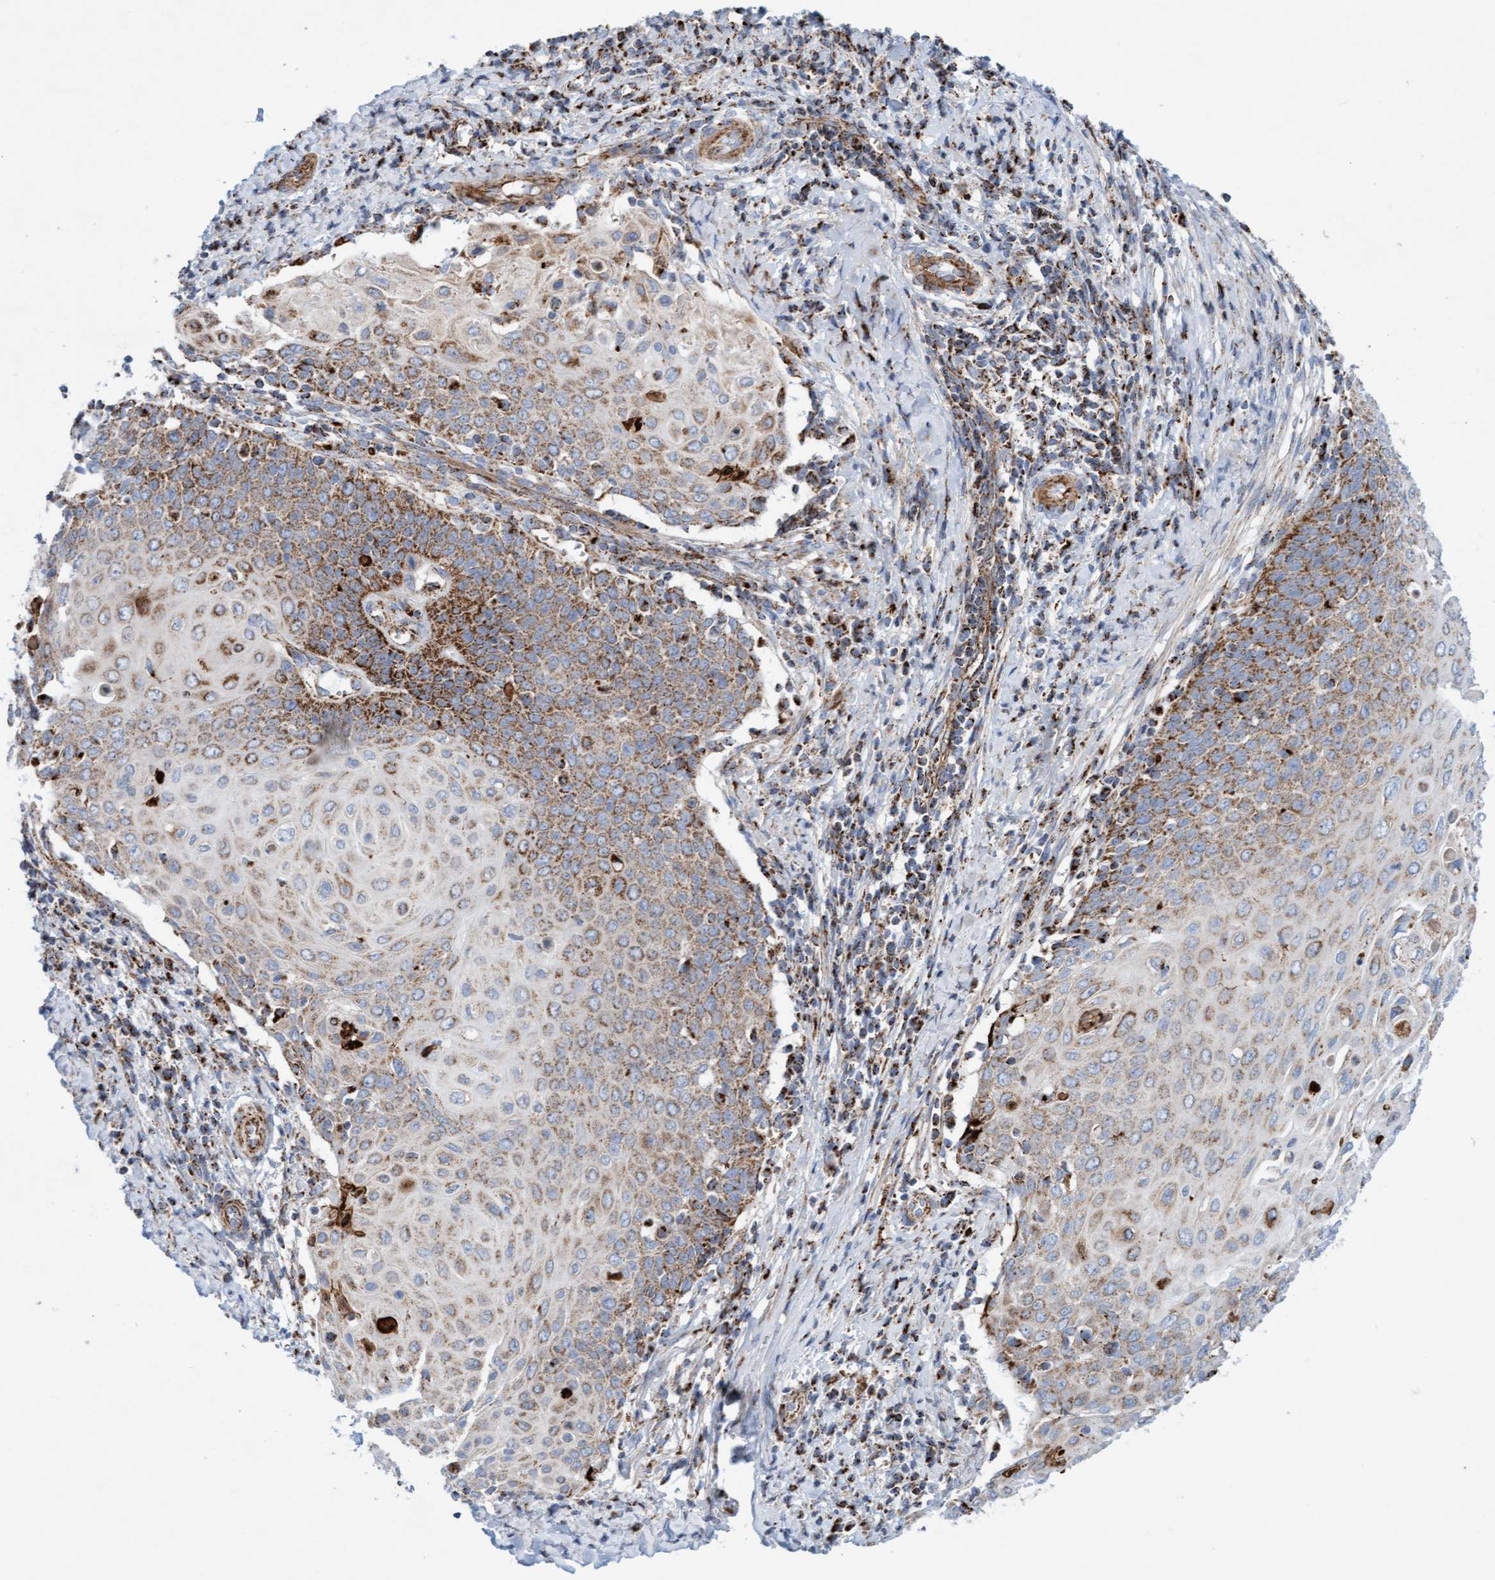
{"staining": {"intensity": "moderate", "quantity": ">75%", "location": "cytoplasmic/membranous"}, "tissue": "cervical cancer", "cell_type": "Tumor cells", "image_type": "cancer", "snomed": [{"axis": "morphology", "description": "Squamous cell carcinoma, NOS"}, {"axis": "topography", "description": "Cervix"}], "caption": "DAB immunohistochemical staining of human cervical cancer exhibits moderate cytoplasmic/membranous protein positivity in about >75% of tumor cells.", "gene": "GGTA1", "patient": {"sex": "female", "age": 39}}